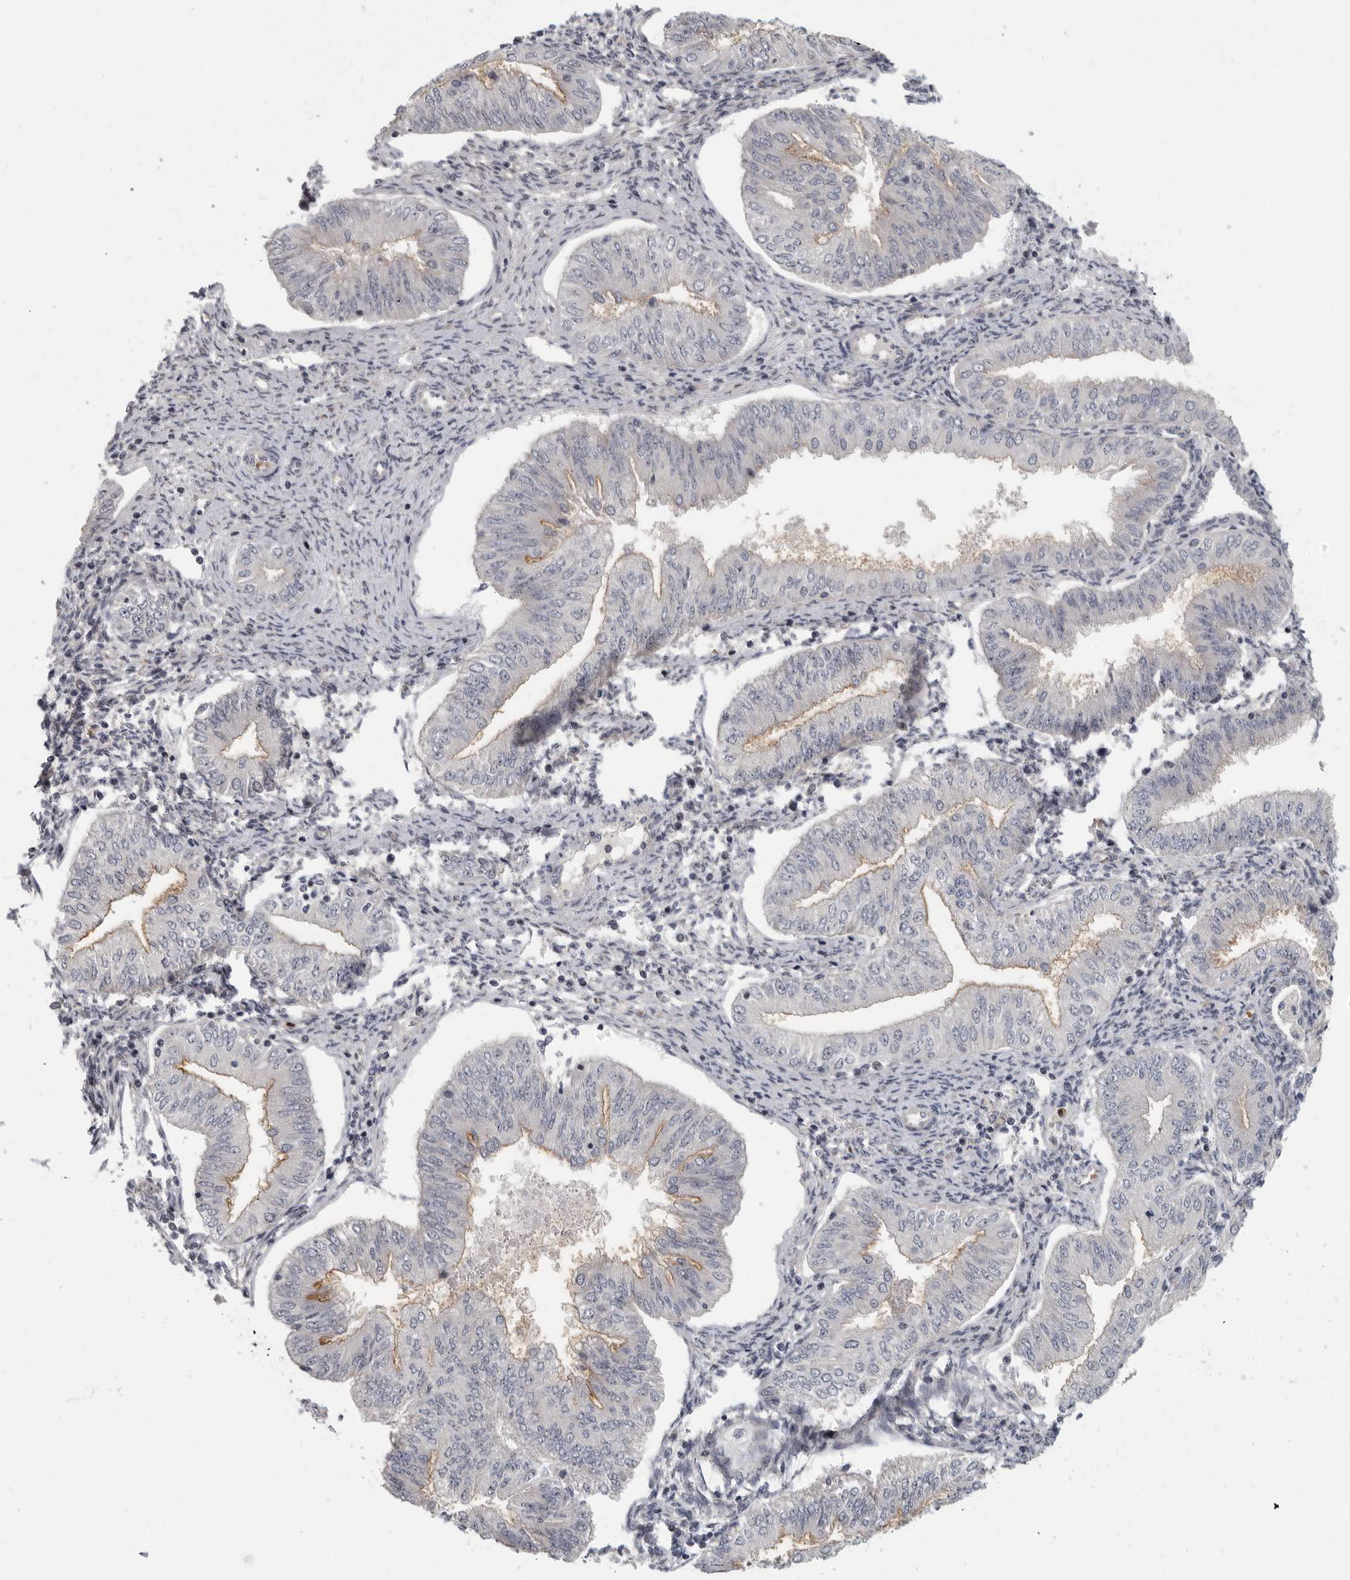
{"staining": {"intensity": "moderate", "quantity": "<25%", "location": "cytoplasmic/membranous"}, "tissue": "endometrial cancer", "cell_type": "Tumor cells", "image_type": "cancer", "snomed": [{"axis": "morphology", "description": "Normal tissue, NOS"}, {"axis": "morphology", "description": "Adenocarcinoma, NOS"}, {"axis": "topography", "description": "Endometrium"}], "caption": "There is low levels of moderate cytoplasmic/membranous positivity in tumor cells of endometrial cancer (adenocarcinoma), as demonstrated by immunohistochemical staining (brown color).", "gene": "PDCD11", "patient": {"sex": "female", "age": 53}}